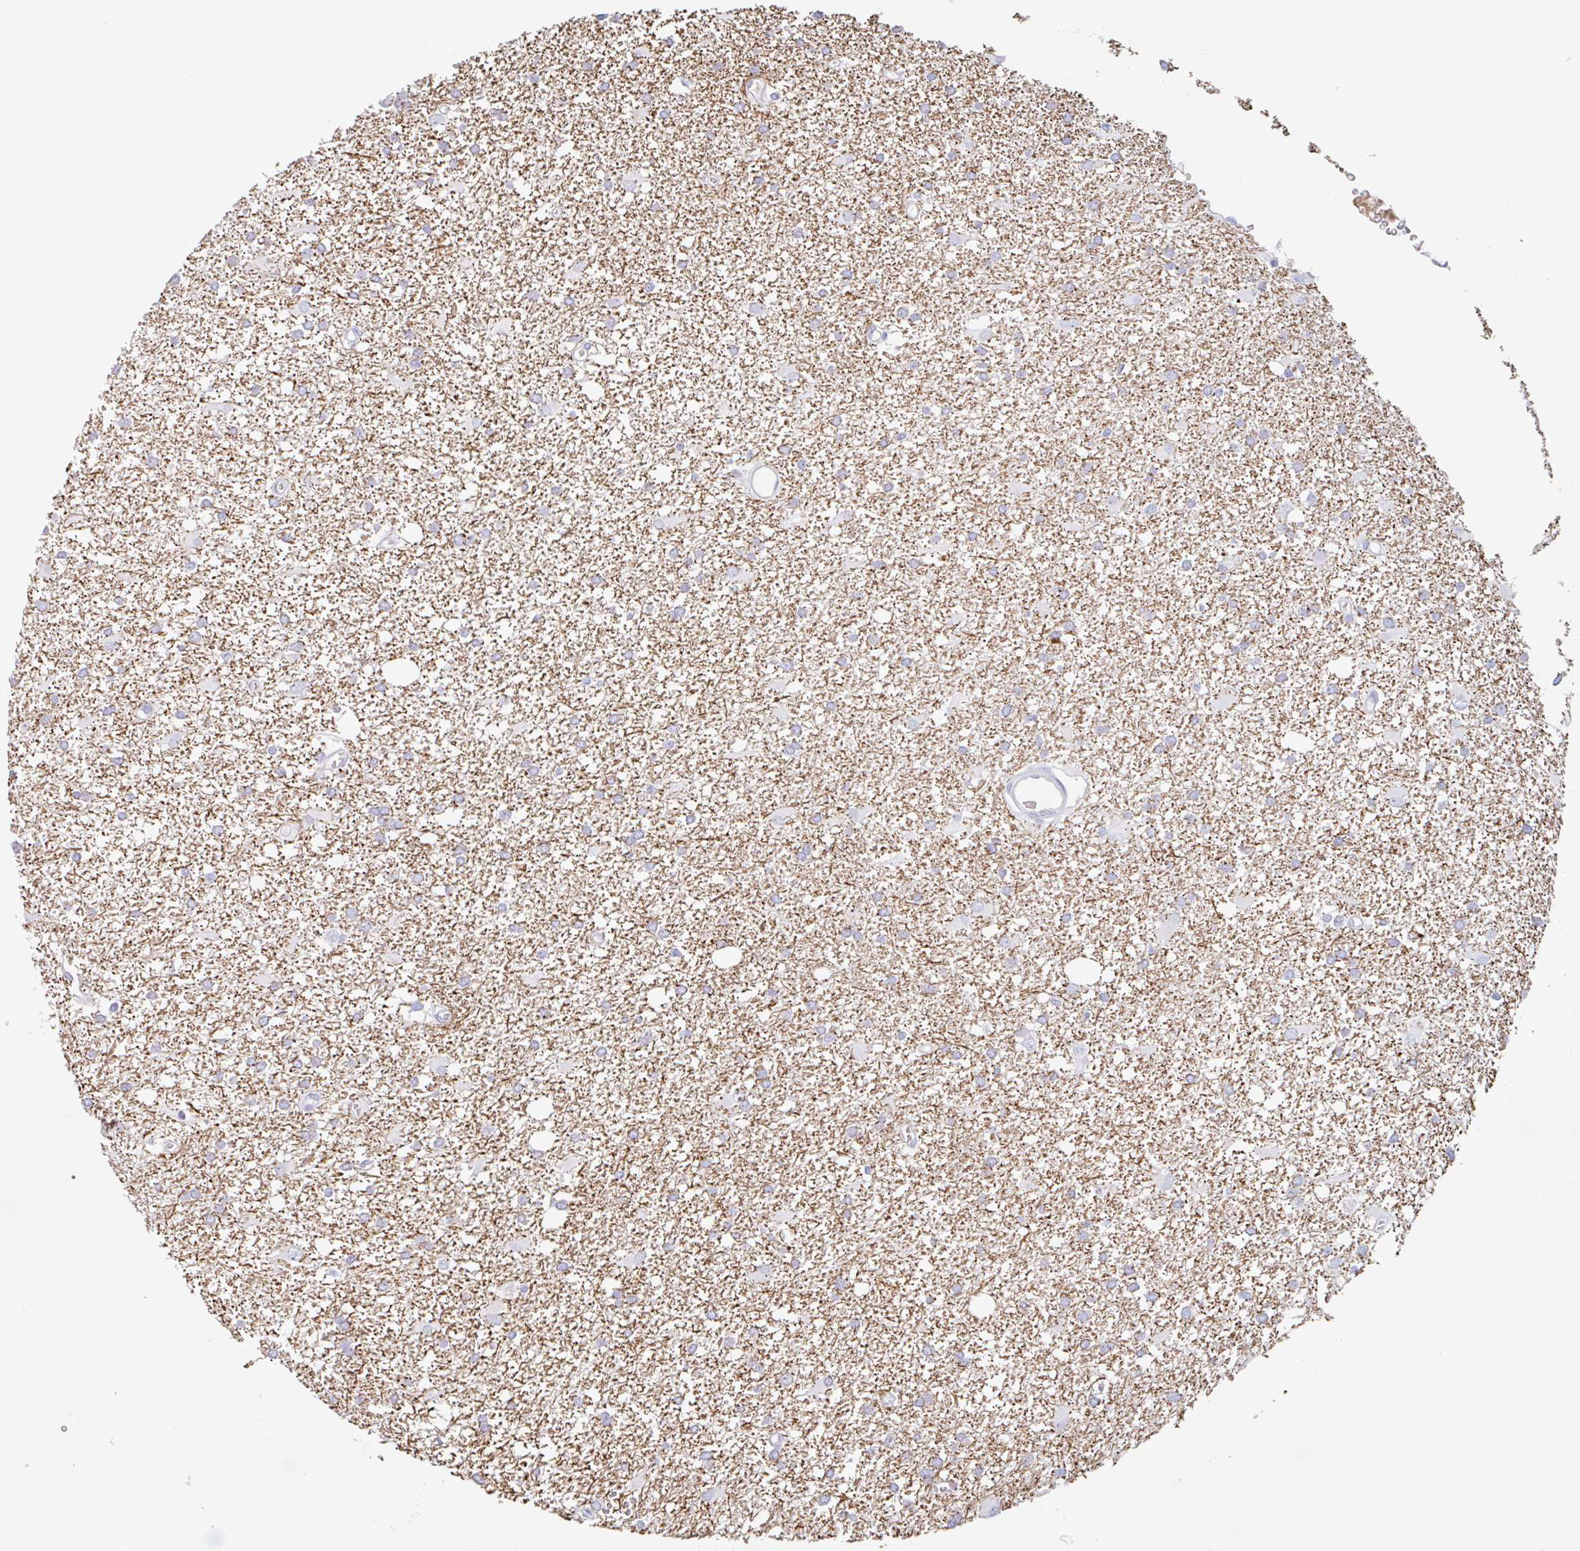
{"staining": {"intensity": "negative", "quantity": "none", "location": "none"}, "tissue": "glioma", "cell_type": "Tumor cells", "image_type": "cancer", "snomed": [{"axis": "morphology", "description": "Glioma, malignant, High grade"}, {"axis": "topography", "description": "Brain"}], "caption": "This image is of high-grade glioma (malignant) stained with immunohistochemistry to label a protein in brown with the nuclei are counter-stained blue. There is no staining in tumor cells.", "gene": "EMC4", "patient": {"sex": "male", "age": 48}}